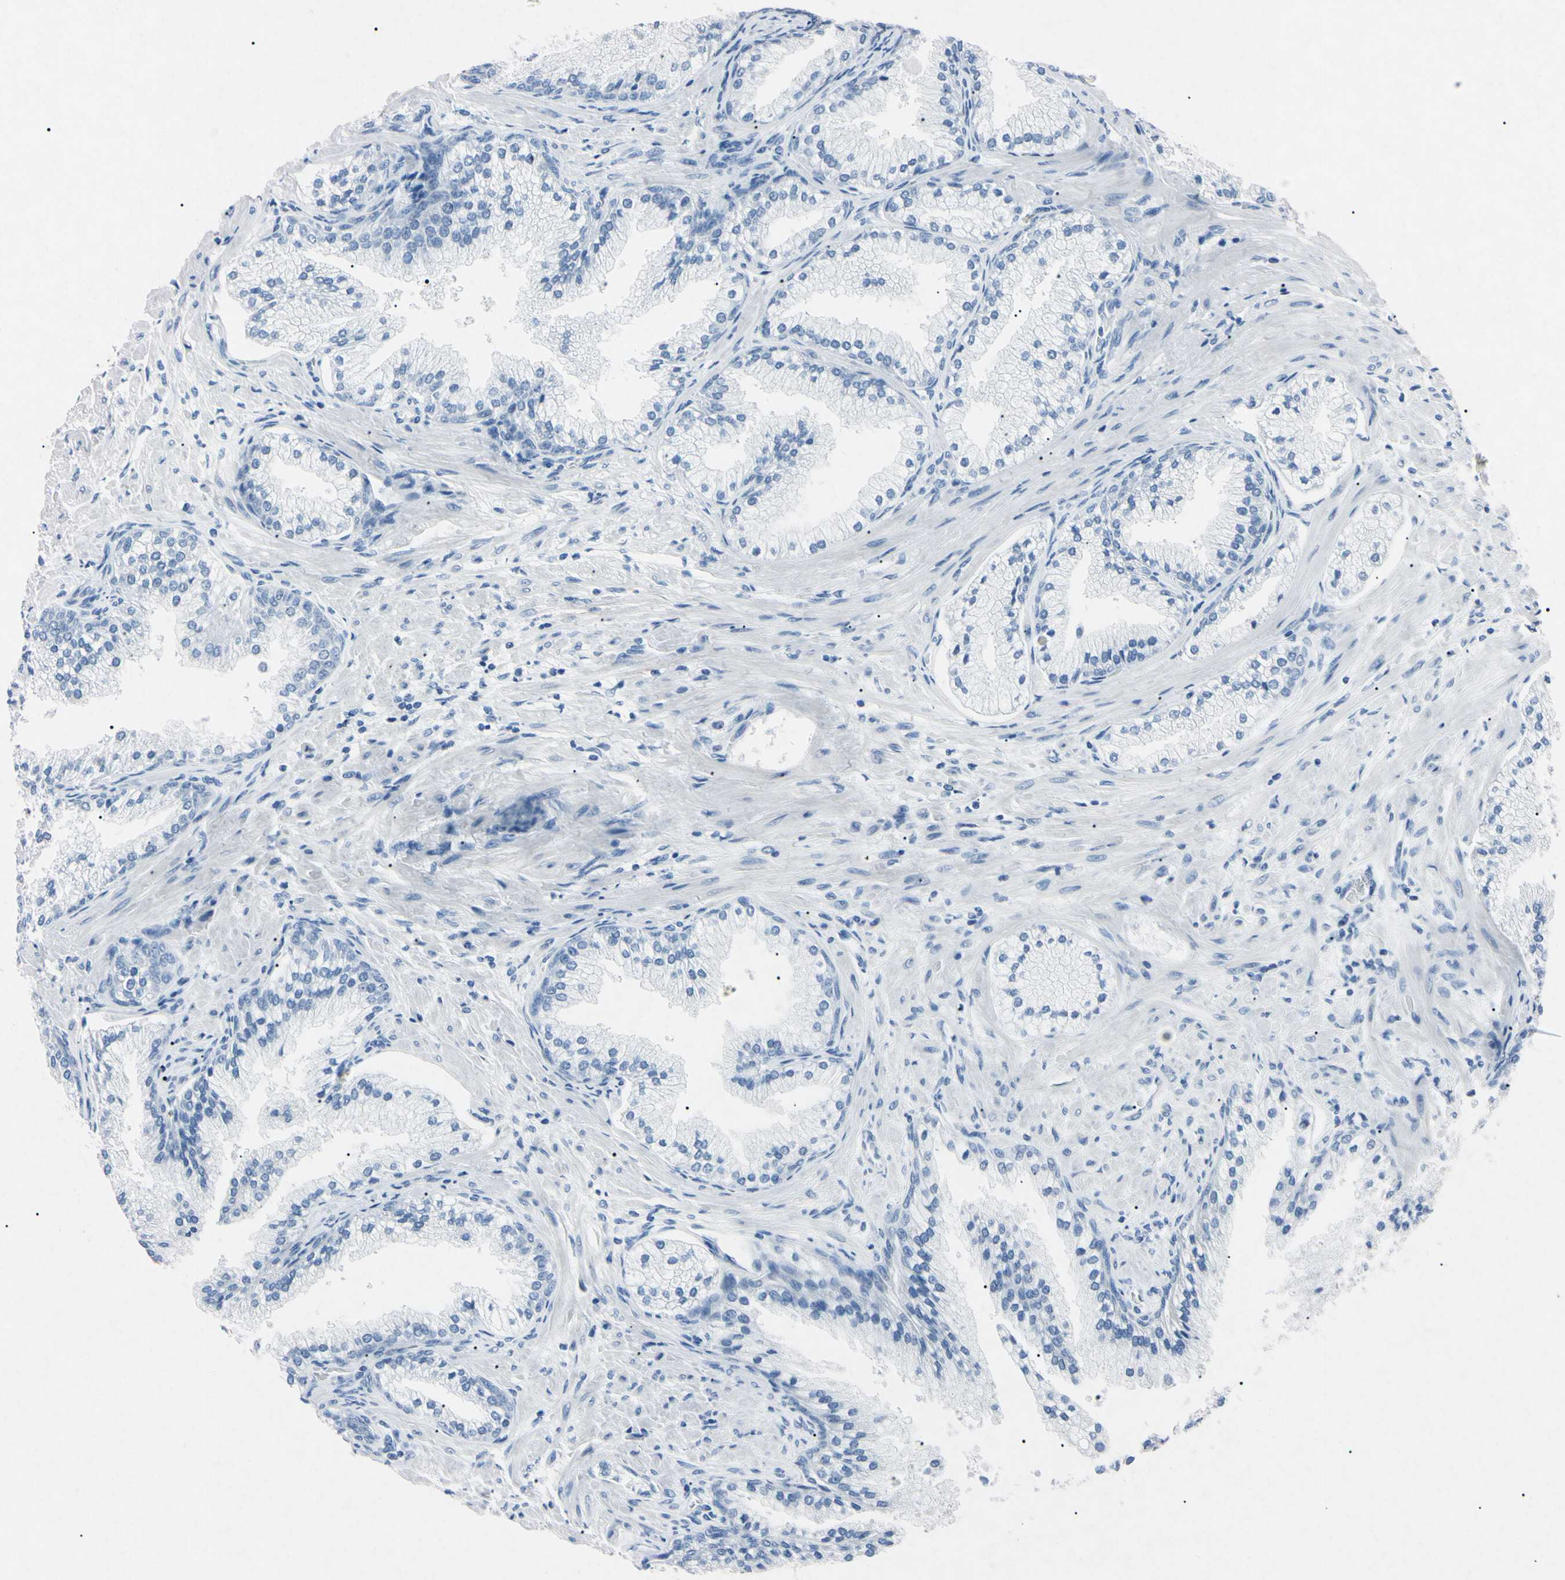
{"staining": {"intensity": "negative", "quantity": "none", "location": "none"}, "tissue": "prostate cancer", "cell_type": "Tumor cells", "image_type": "cancer", "snomed": [{"axis": "morphology", "description": "Adenocarcinoma, High grade"}, {"axis": "topography", "description": "Prostate"}], "caption": "Tumor cells are negative for protein expression in human prostate cancer.", "gene": "ELN", "patient": {"sex": "male", "age": 58}}